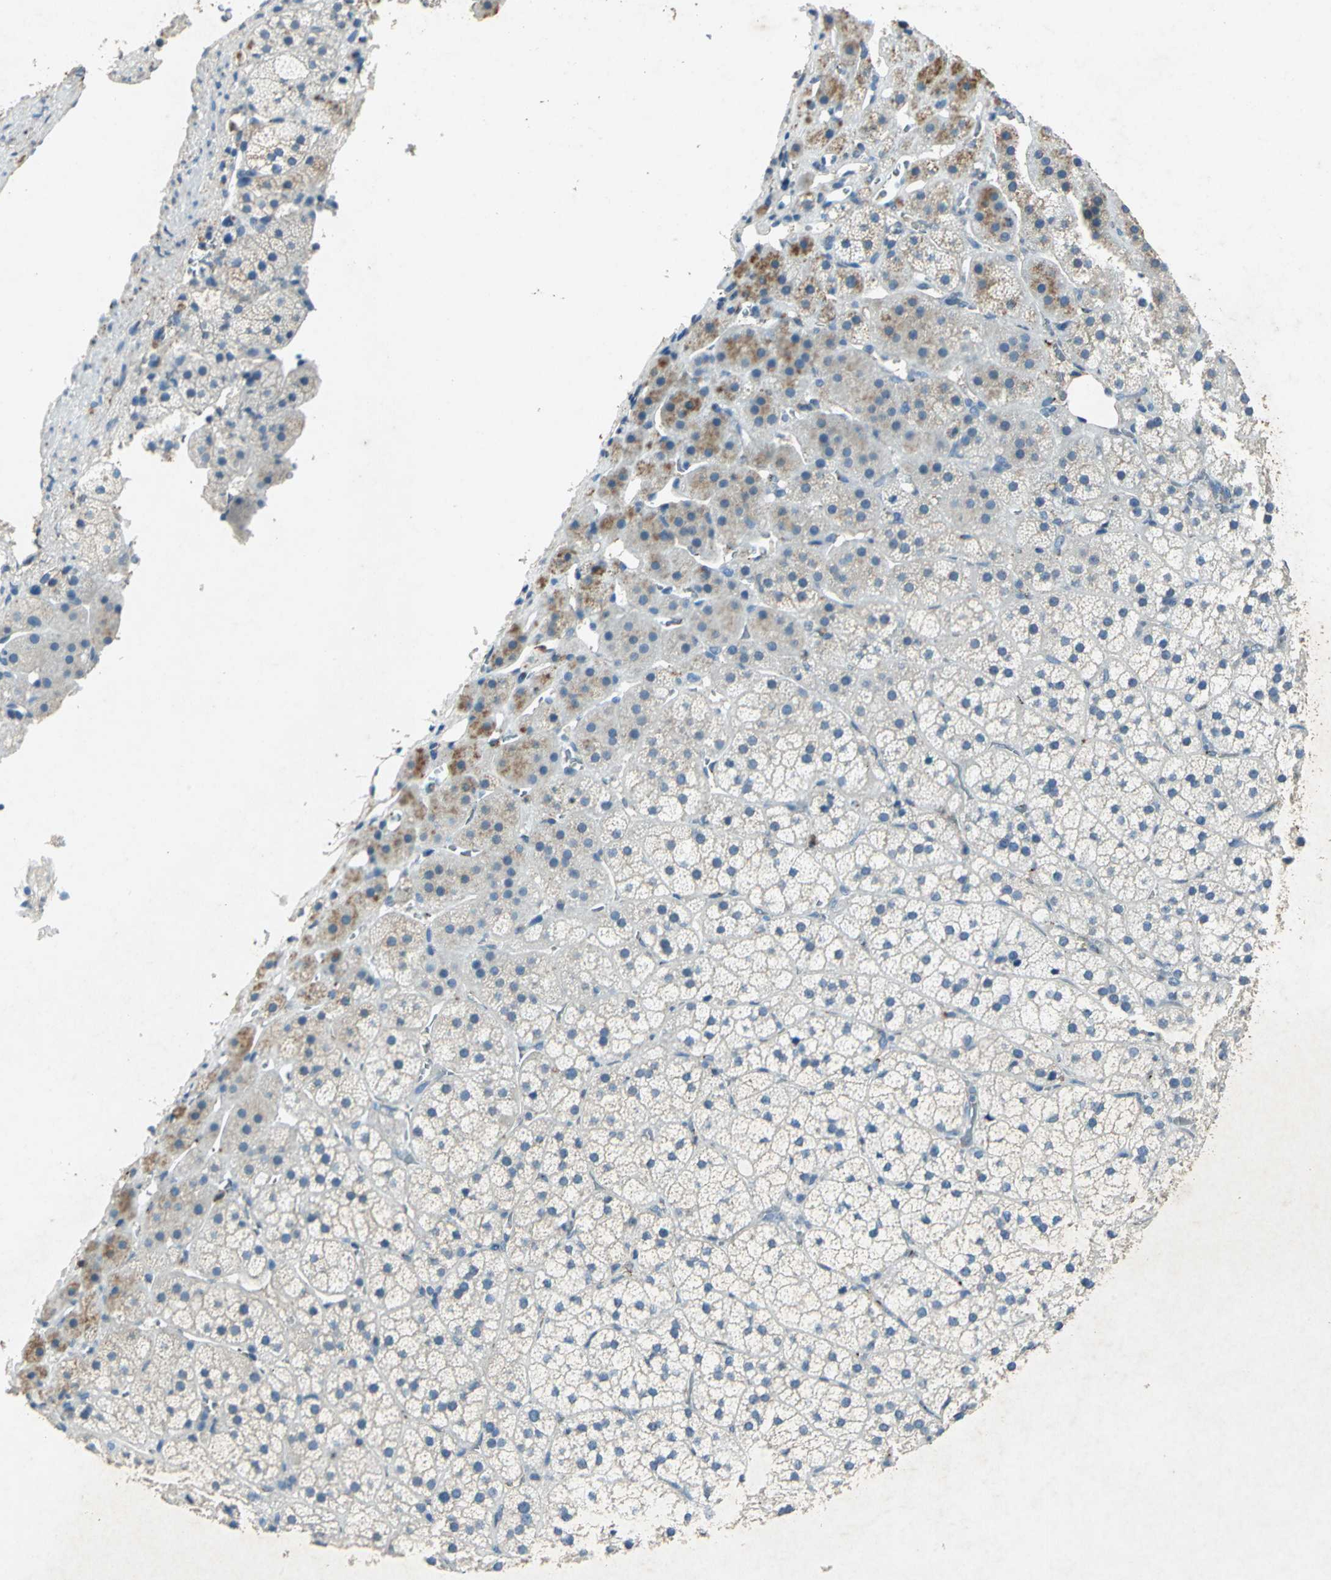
{"staining": {"intensity": "moderate", "quantity": "<25%", "location": "cytoplasmic/membranous"}, "tissue": "adrenal gland", "cell_type": "Glandular cells", "image_type": "normal", "snomed": [{"axis": "morphology", "description": "Normal tissue, NOS"}, {"axis": "topography", "description": "Adrenal gland"}], "caption": "Benign adrenal gland was stained to show a protein in brown. There is low levels of moderate cytoplasmic/membranous staining in approximately <25% of glandular cells. The staining is performed using DAB (3,3'-diaminobenzidine) brown chromogen to label protein expression. The nuclei are counter-stained blue using hematoxylin.", "gene": "CAMK2B", "patient": {"sex": "female", "age": 44}}